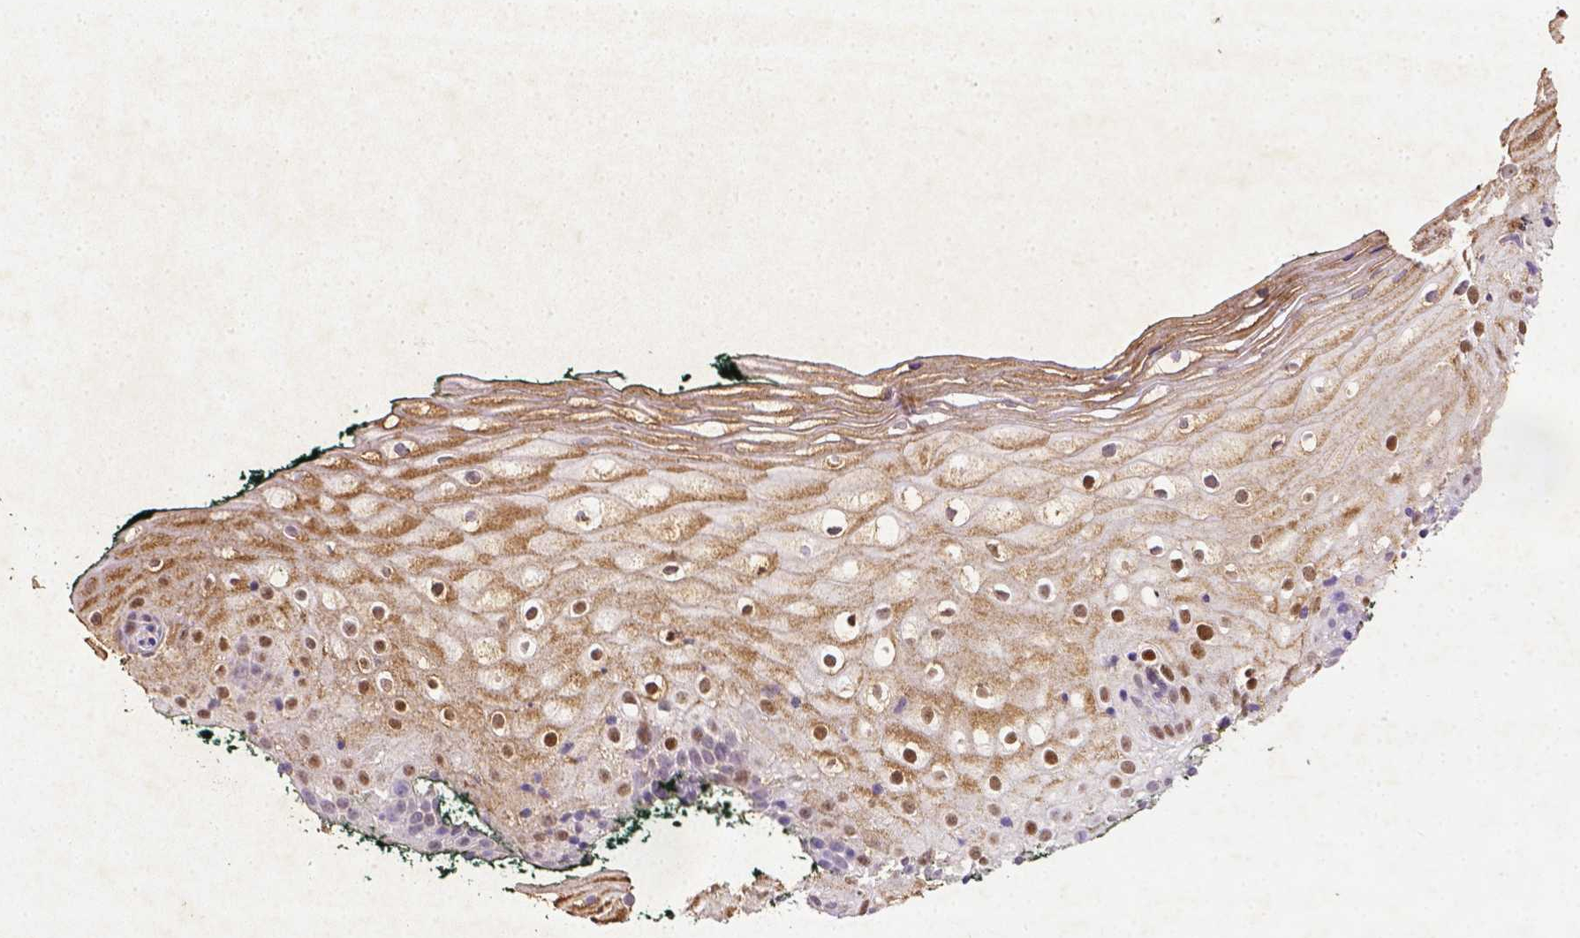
{"staining": {"intensity": "moderate", "quantity": ">75%", "location": "cytoplasmic/membranous,nuclear"}, "tissue": "vagina", "cell_type": "Squamous epithelial cells", "image_type": "normal", "snomed": [{"axis": "morphology", "description": "Normal tissue, NOS"}, {"axis": "topography", "description": "Vagina"}], "caption": "Immunohistochemical staining of unremarkable human vagina demonstrates moderate cytoplasmic/membranous,nuclear protein staining in about >75% of squamous epithelial cells.", "gene": "CDKN1A", "patient": {"sex": "female", "age": 47}}